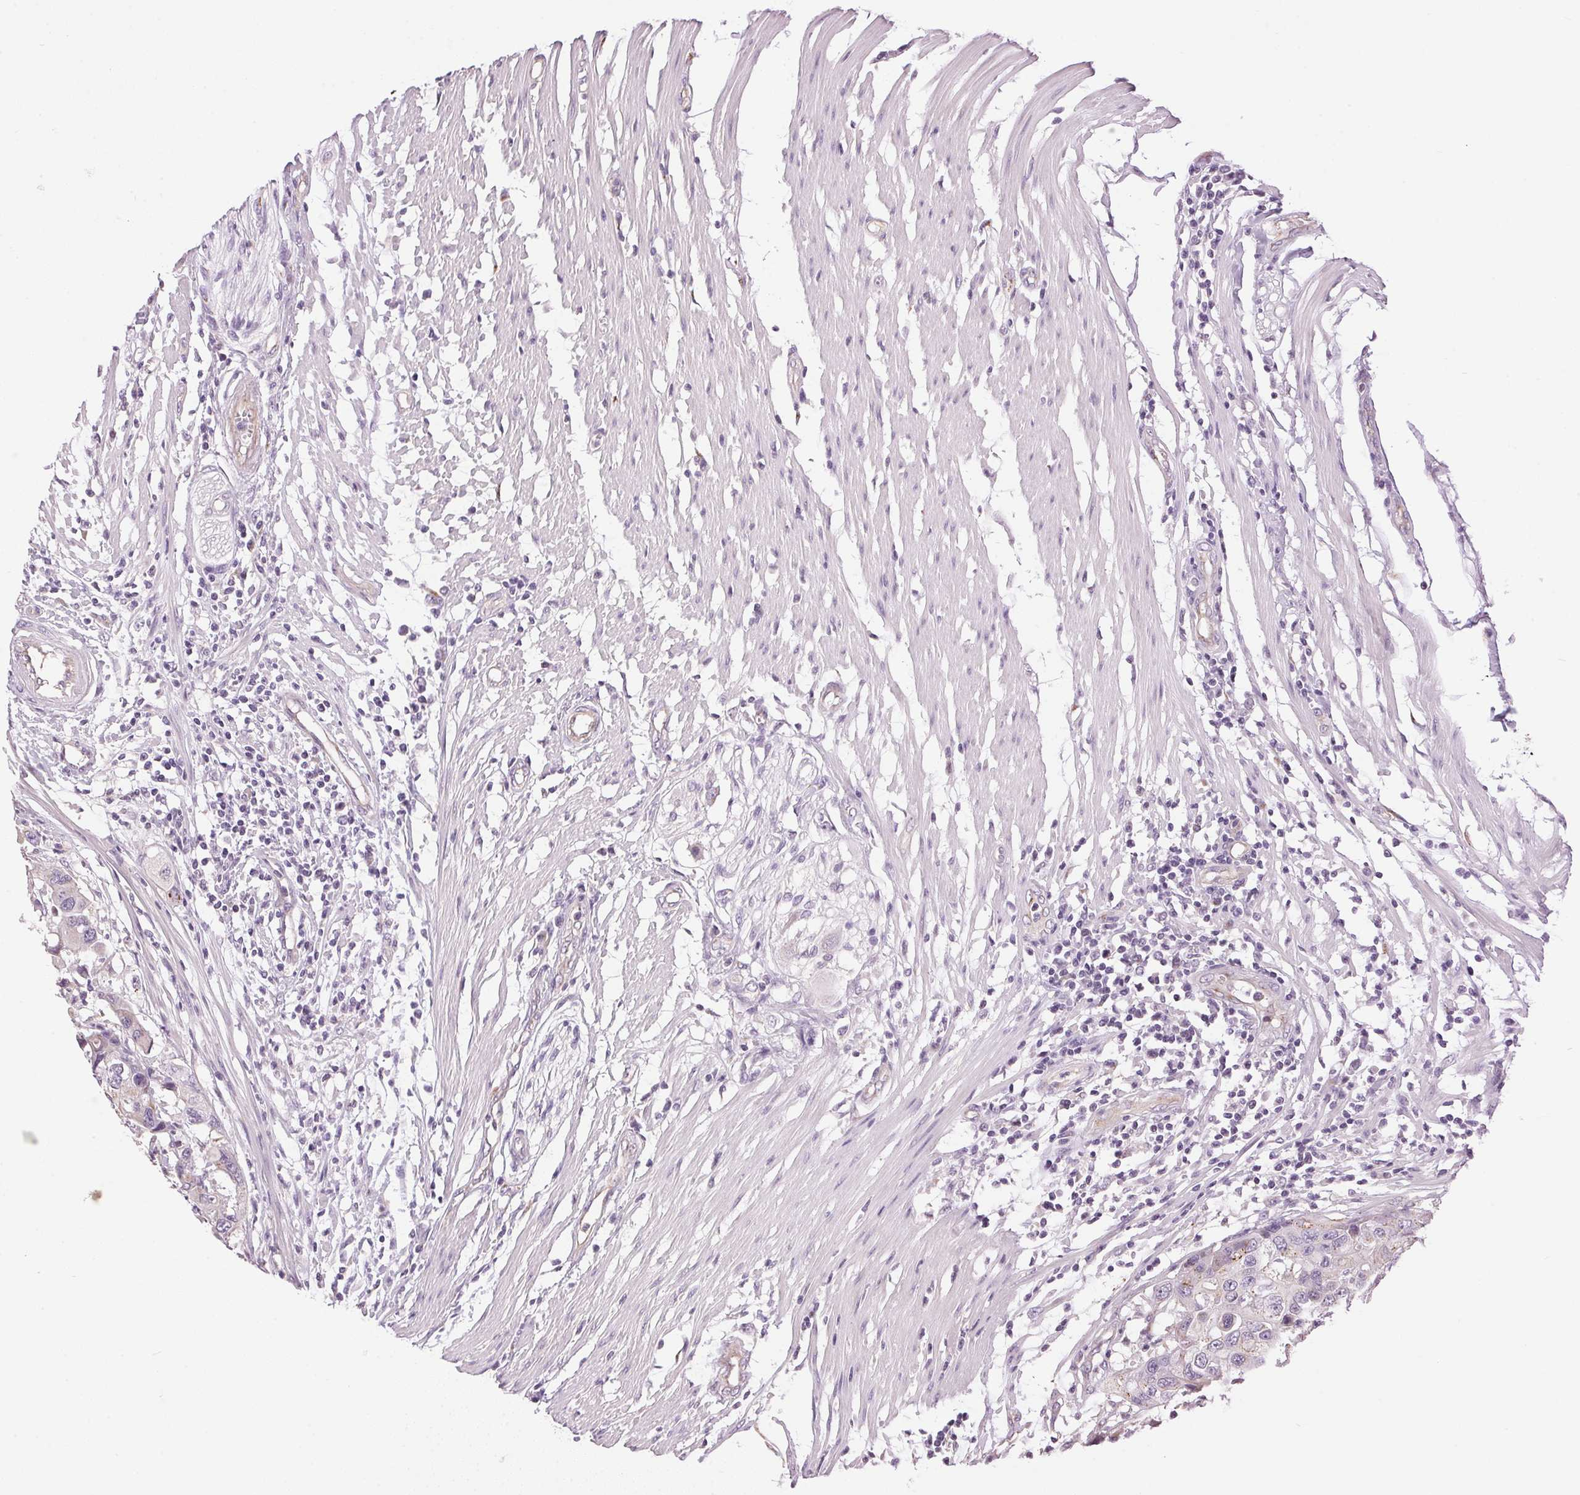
{"staining": {"intensity": "weak", "quantity": "<25%", "location": "cytoplasmic/membranous"}, "tissue": "colorectal cancer", "cell_type": "Tumor cells", "image_type": "cancer", "snomed": [{"axis": "morphology", "description": "Adenocarcinoma, NOS"}, {"axis": "topography", "description": "Colon"}], "caption": "IHC image of human adenocarcinoma (colorectal) stained for a protein (brown), which shows no expression in tumor cells.", "gene": "GOLPH3", "patient": {"sex": "male", "age": 77}}